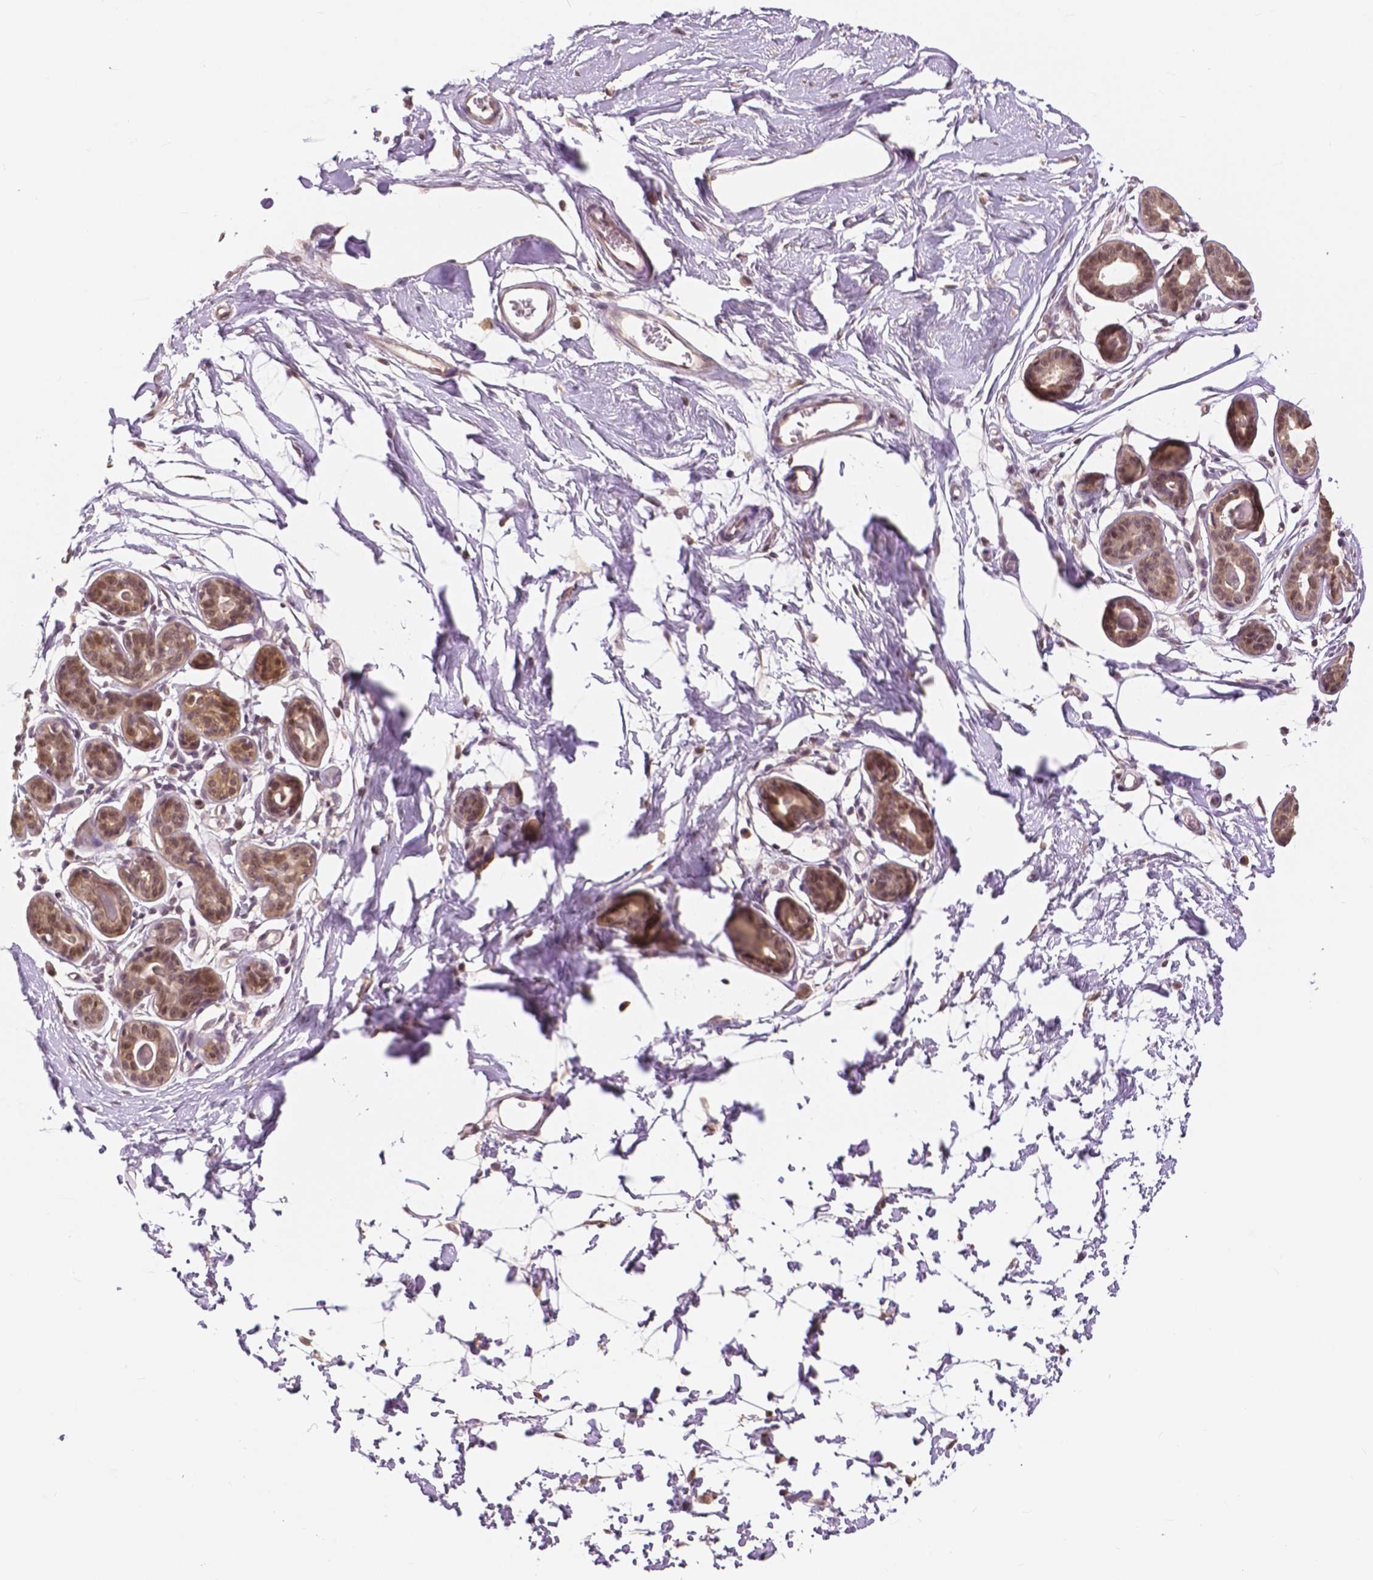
{"staining": {"intensity": "moderate", "quantity": "<25%", "location": "cytoplasmic/membranous,nuclear"}, "tissue": "breast", "cell_type": "Adipocytes", "image_type": "normal", "snomed": [{"axis": "morphology", "description": "Normal tissue, NOS"}, {"axis": "topography", "description": "Breast"}], "caption": "This micrograph shows immunohistochemistry staining of normal human breast, with low moderate cytoplasmic/membranous,nuclear expression in about <25% of adipocytes.", "gene": "MAP1LC3B", "patient": {"sex": "female", "age": 45}}